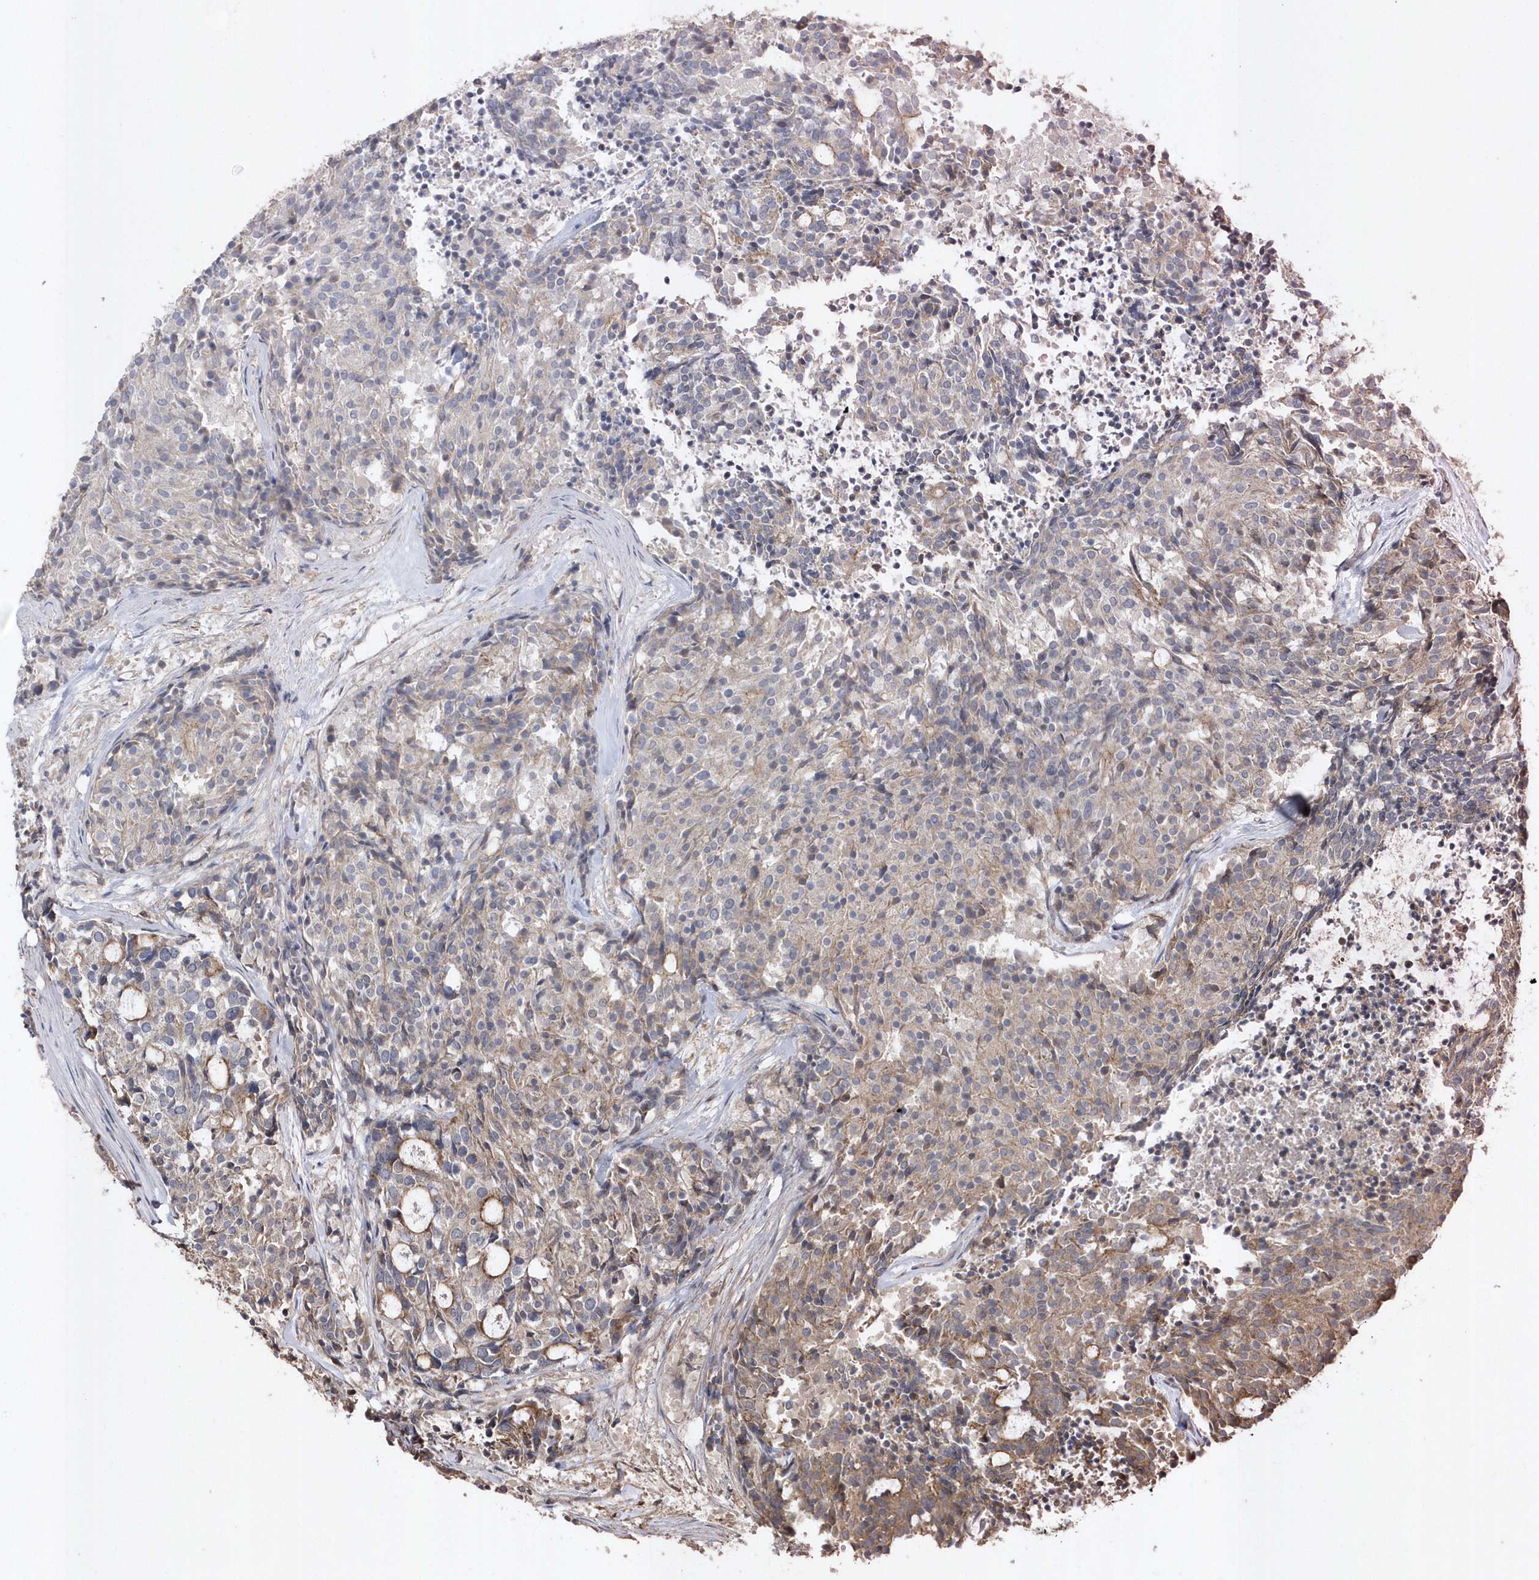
{"staining": {"intensity": "negative", "quantity": "none", "location": "none"}, "tissue": "carcinoid", "cell_type": "Tumor cells", "image_type": "cancer", "snomed": [{"axis": "morphology", "description": "Carcinoid, malignant, NOS"}, {"axis": "topography", "description": "Pancreas"}], "caption": "Immunohistochemical staining of human carcinoid (malignant) exhibits no significant staining in tumor cells.", "gene": "SENP8", "patient": {"sex": "female", "age": 54}}